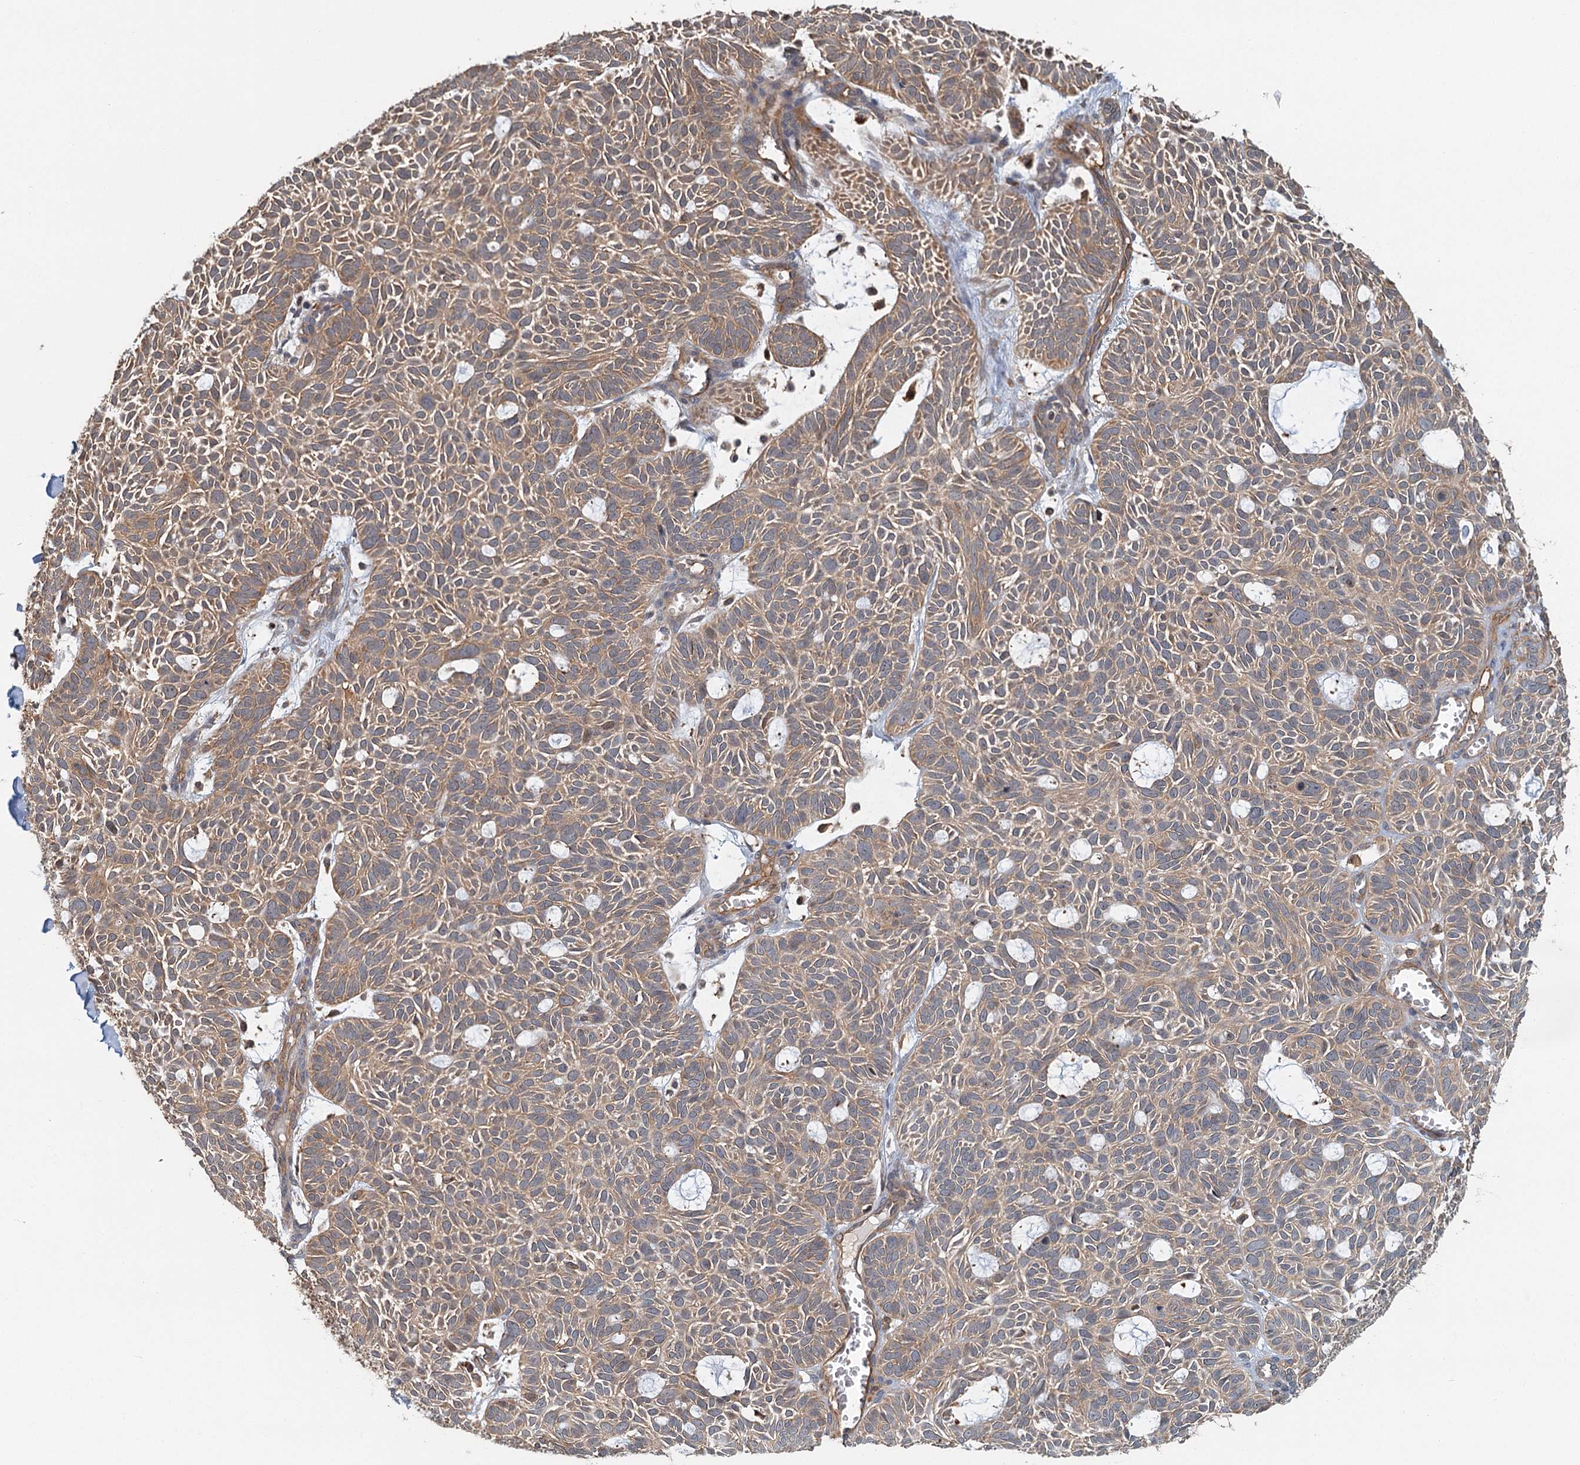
{"staining": {"intensity": "moderate", "quantity": ">75%", "location": "cytoplasmic/membranous"}, "tissue": "skin cancer", "cell_type": "Tumor cells", "image_type": "cancer", "snomed": [{"axis": "morphology", "description": "Basal cell carcinoma"}, {"axis": "topography", "description": "Skin"}], "caption": "Brown immunohistochemical staining in human skin cancer displays moderate cytoplasmic/membranous staining in approximately >75% of tumor cells. Nuclei are stained in blue.", "gene": "ZNF527", "patient": {"sex": "male", "age": 69}}